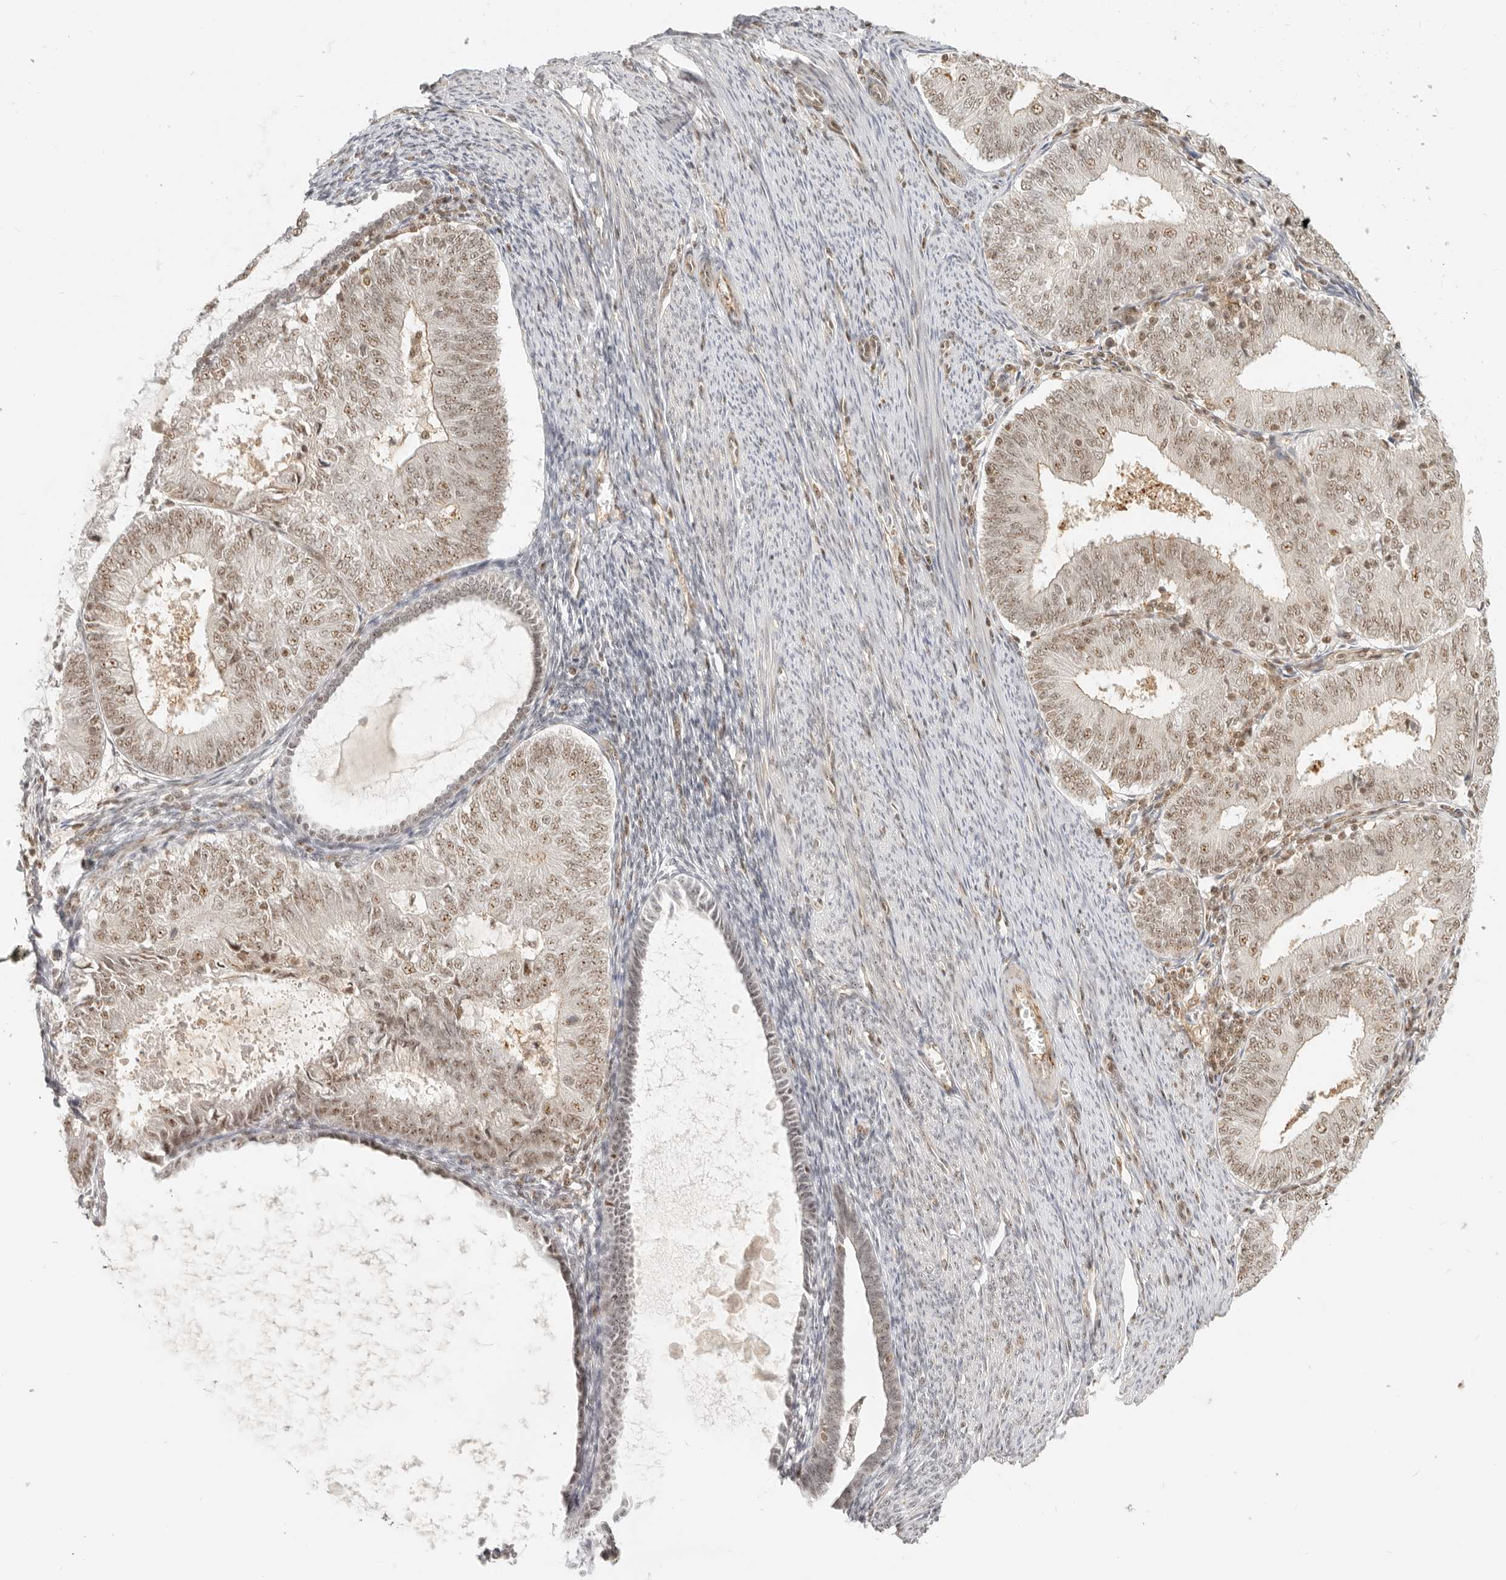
{"staining": {"intensity": "weak", "quantity": ">75%", "location": "nuclear"}, "tissue": "endometrial cancer", "cell_type": "Tumor cells", "image_type": "cancer", "snomed": [{"axis": "morphology", "description": "Adenocarcinoma, NOS"}, {"axis": "topography", "description": "Endometrium"}], "caption": "Endometrial adenocarcinoma tissue reveals weak nuclear staining in approximately >75% of tumor cells, visualized by immunohistochemistry.", "gene": "BAP1", "patient": {"sex": "female", "age": 57}}